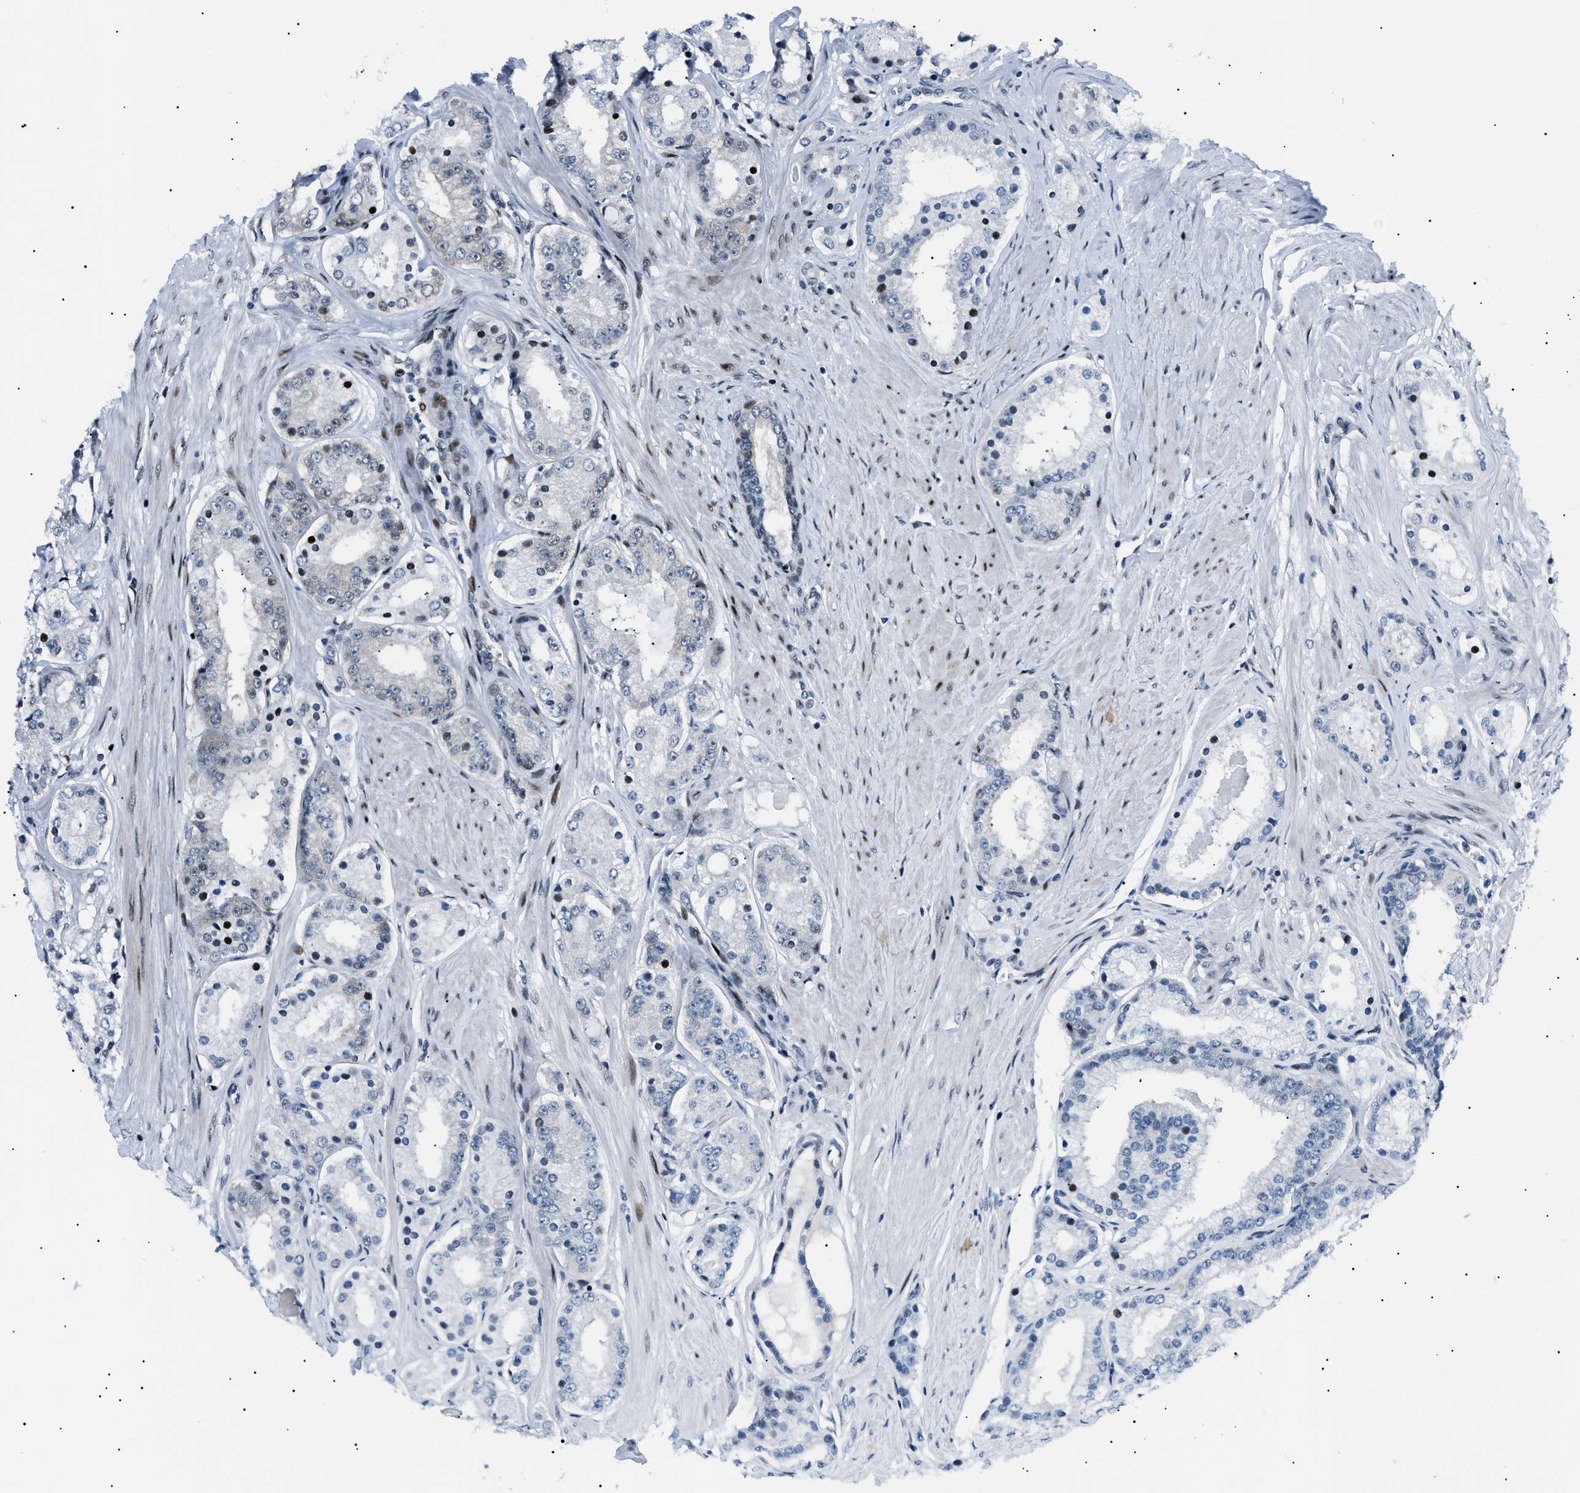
{"staining": {"intensity": "moderate", "quantity": "<25%", "location": "nuclear"}, "tissue": "prostate cancer", "cell_type": "Tumor cells", "image_type": "cancer", "snomed": [{"axis": "morphology", "description": "Adenocarcinoma, Low grade"}, {"axis": "topography", "description": "Prostate"}], "caption": "Immunohistochemical staining of human prostate cancer demonstrates low levels of moderate nuclear positivity in approximately <25% of tumor cells. (DAB (3,3'-diaminobenzidine) IHC, brown staining for protein, blue staining for nuclei).", "gene": "HNRNPK", "patient": {"sex": "male", "age": 63}}